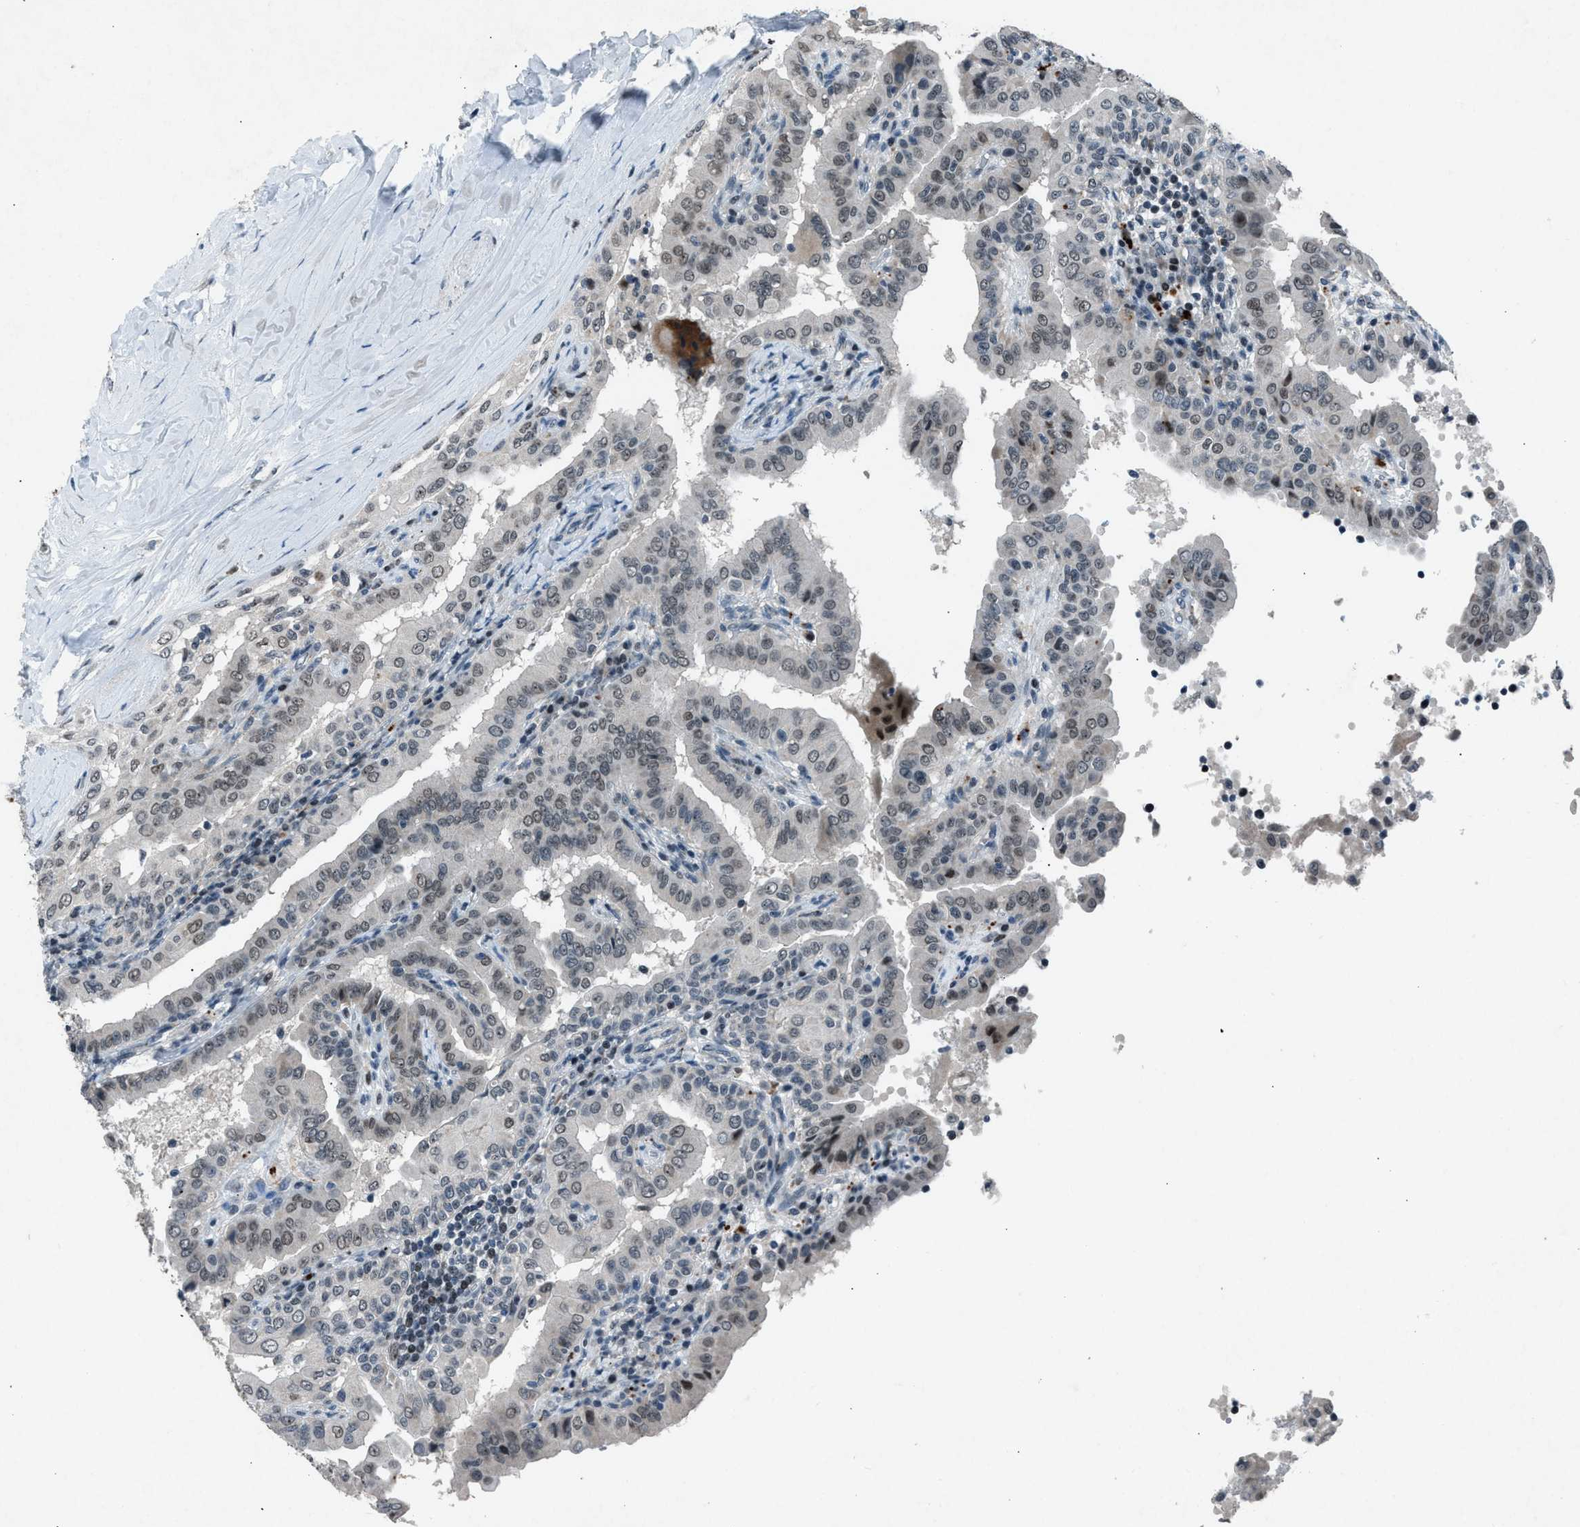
{"staining": {"intensity": "weak", "quantity": "25%-75%", "location": "nuclear"}, "tissue": "thyroid cancer", "cell_type": "Tumor cells", "image_type": "cancer", "snomed": [{"axis": "morphology", "description": "Papillary adenocarcinoma, NOS"}, {"axis": "topography", "description": "Thyroid gland"}], "caption": "Tumor cells exhibit low levels of weak nuclear expression in about 25%-75% of cells in thyroid cancer.", "gene": "ADCY1", "patient": {"sex": "male", "age": 33}}